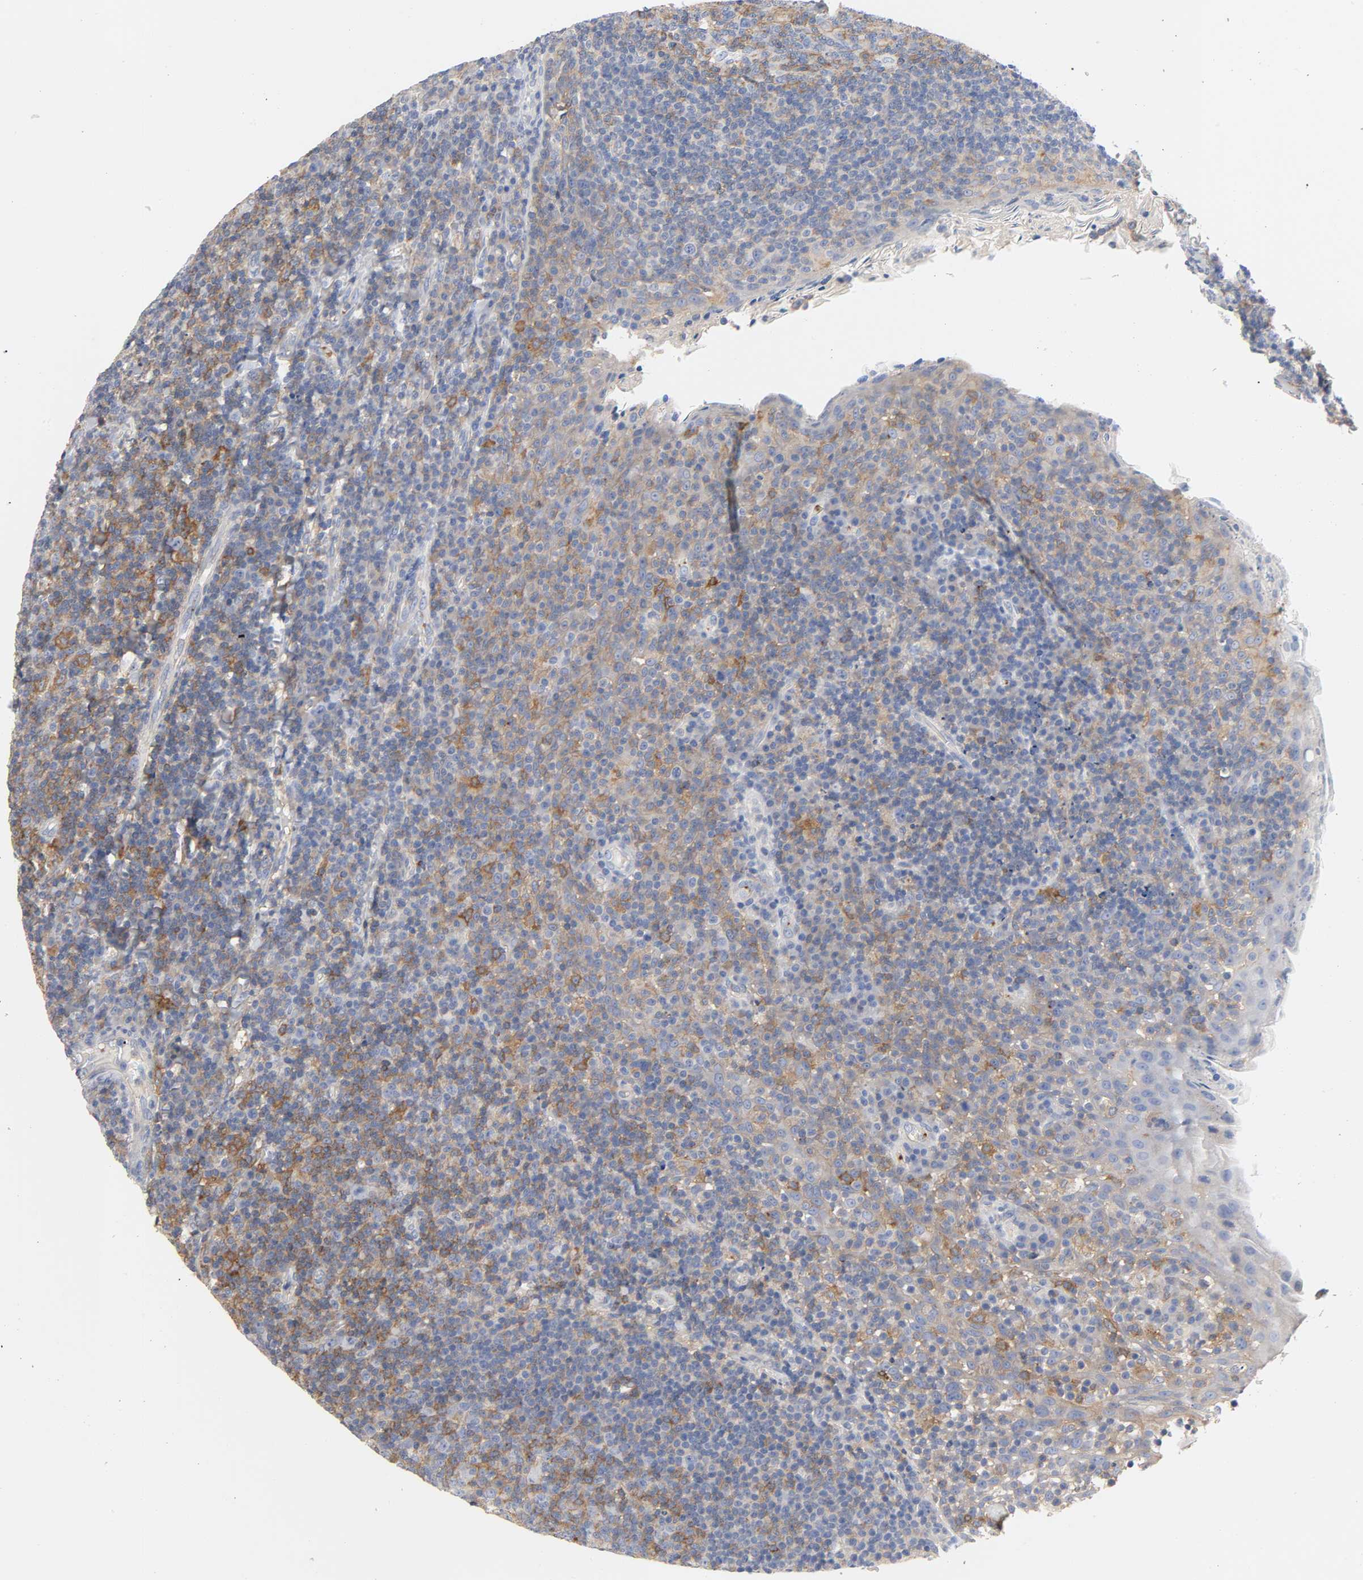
{"staining": {"intensity": "weak", "quantity": "<25%", "location": "cytoplasmic/membranous"}, "tissue": "tonsil", "cell_type": "Germinal center cells", "image_type": "normal", "snomed": [{"axis": "morphology", "description": "Normal tissue, NOS"}, {"axis": "topography", "description": "Tonsil"}], "caption": "The histopathology image demonstrates no significant expression in germinal center cells of tonsil.", "gene": "SRC", "patient": {"sex": "male", "age": 17}}